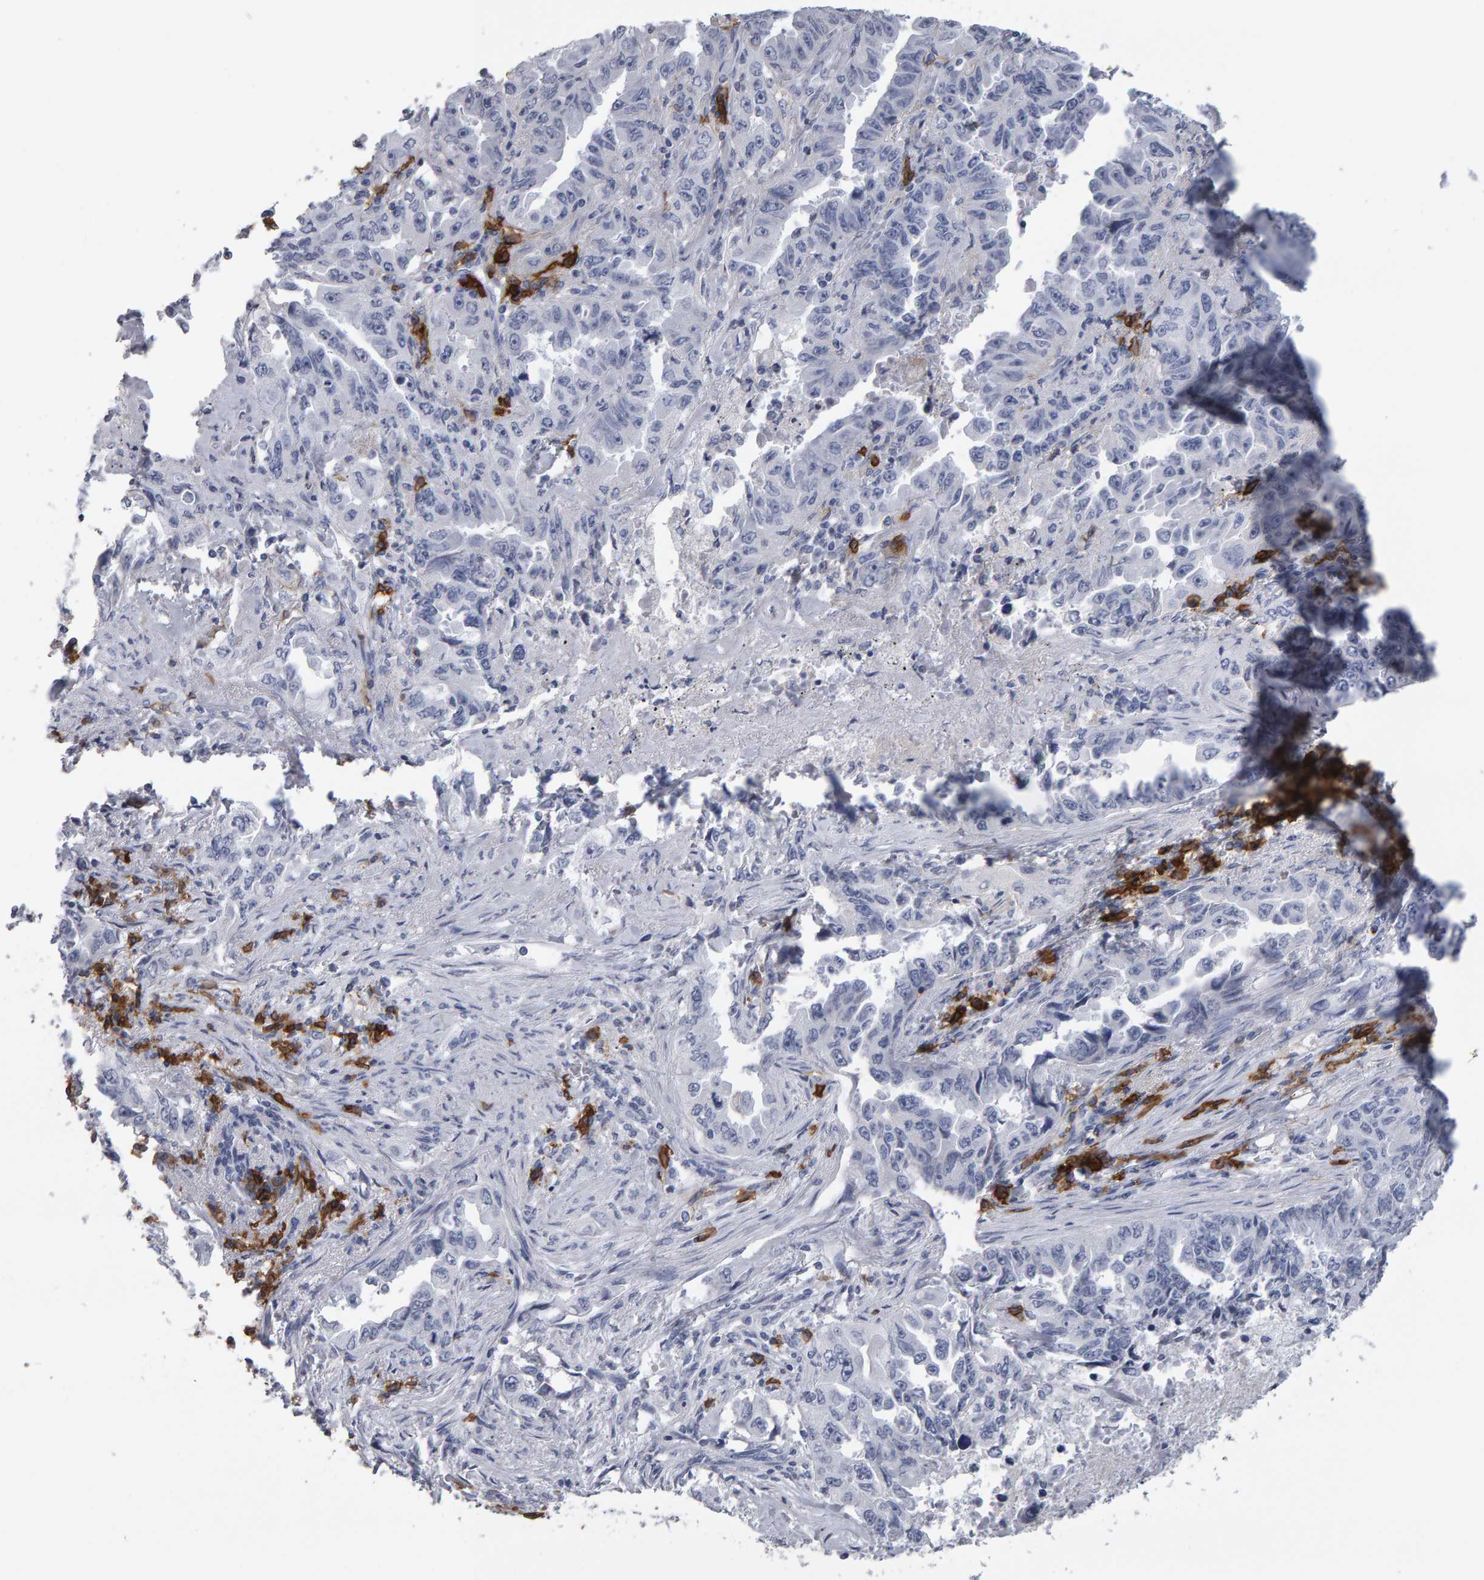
{"staining": {"intensity": "negative", "quantity": "none", "location": "none"}, "tissue": "lung cancer", "cell_type": "Tumor cells", "image_type": "cancer", "snomed": [{"axis": "morphology", "description": "Adenocarcinoma, NOS"}, {"axis": "topography", "description": "Lung"}], "caption": "Tumor cells show no significant positivity in lung cancer (adenocarcinoma).", "gene": "CD38", "patient": {"sex": "female", "age": 51}}